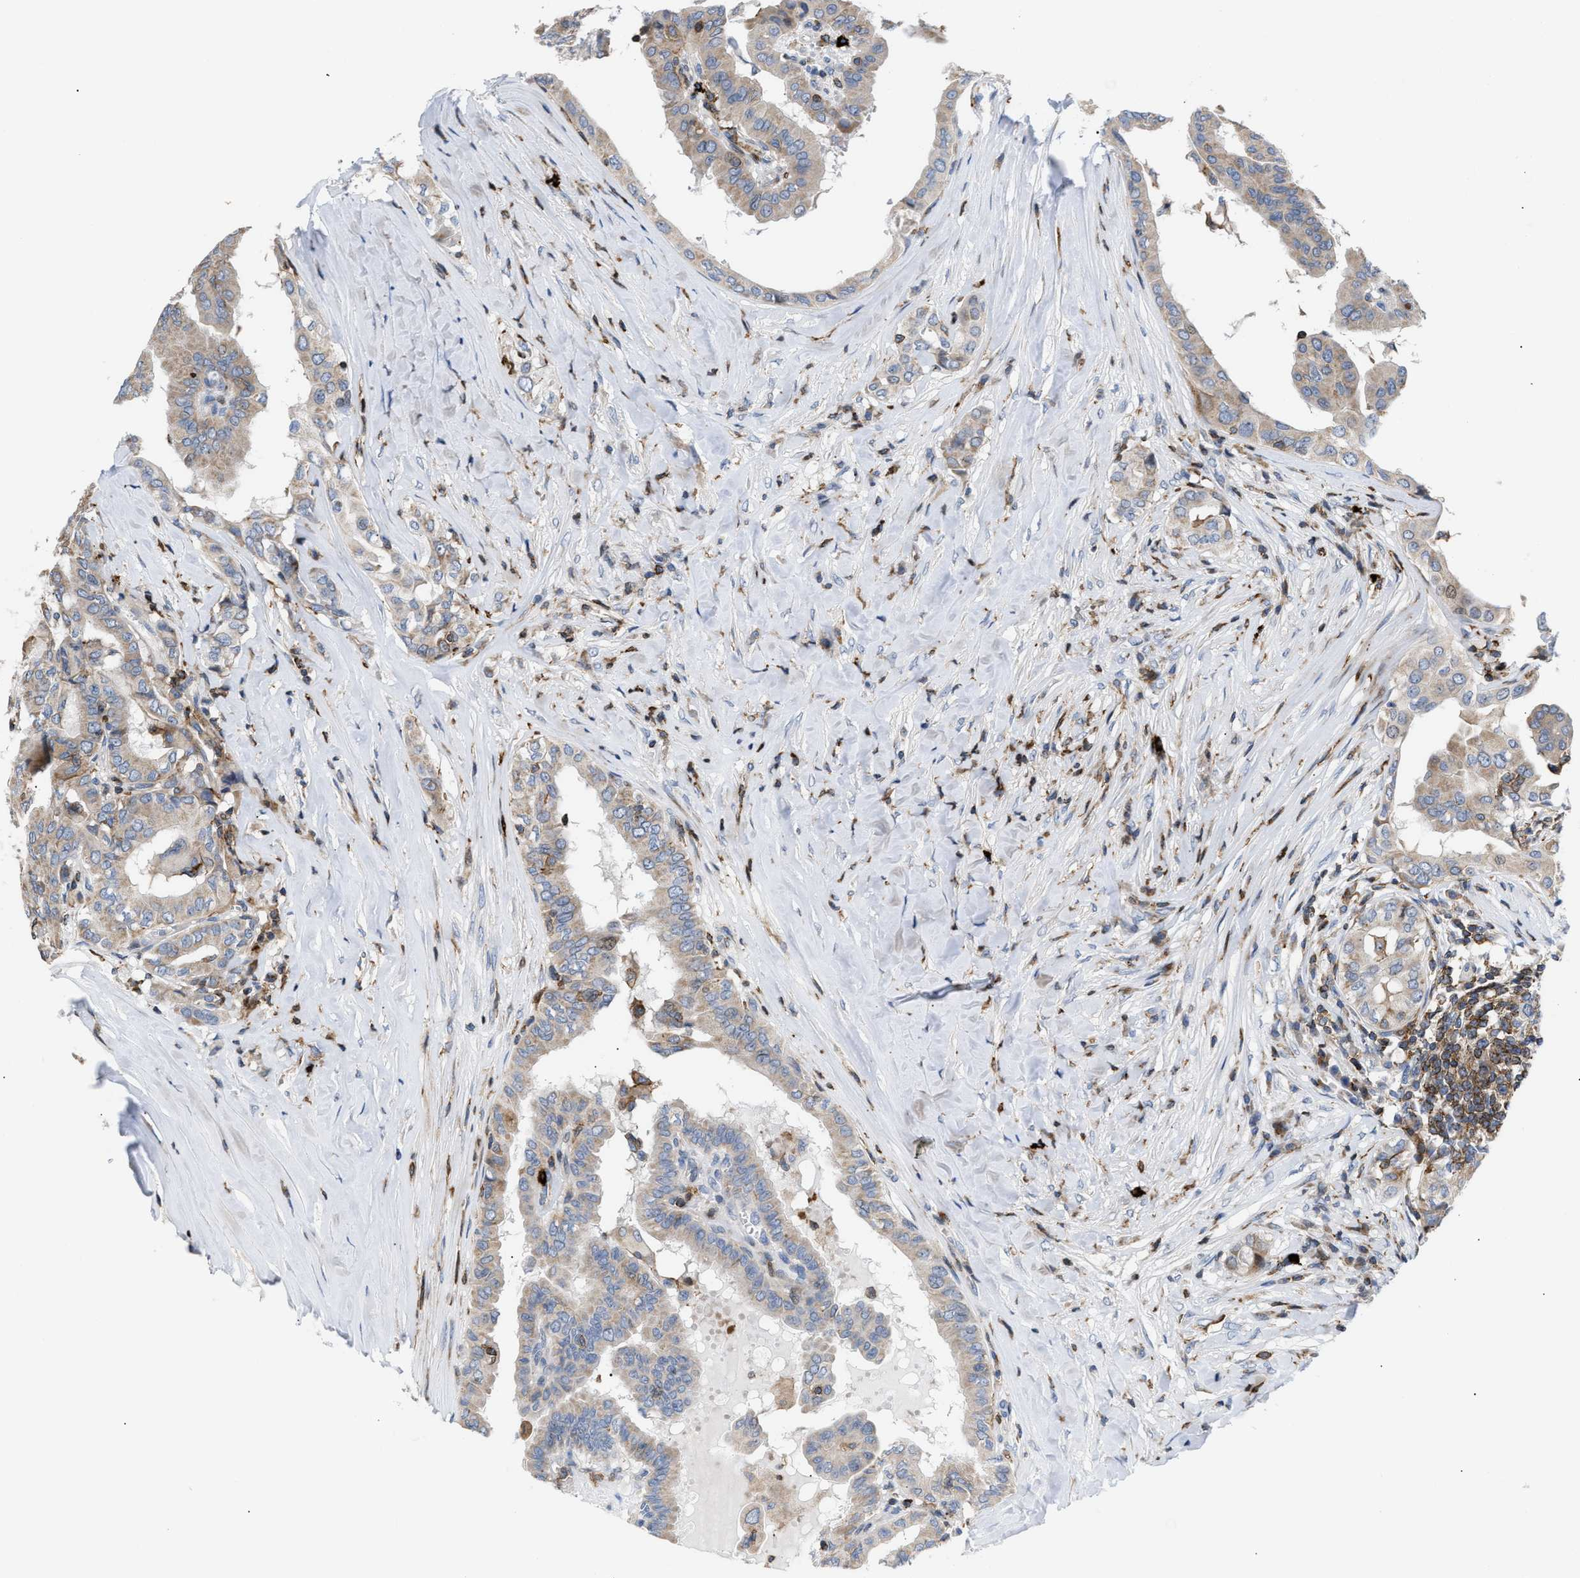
{"staining": {"intensity": "weak", "quantity": ">75%", "location": "cytoplasmic/membranous"}, "tissue": "thyroid cancer", "cell_type": "Tumor cells", "image_type": "cancer", "snomed": [{"axis": "morphology", "description": "Papillary adenocarcinoma, NOS"}, {"axis": "topography", "description": "Thyroid gland"}], "caption": "Brown immunohistochemical staining in papillary adenocarcinoma (thyroid) displays weak cytoplasmic/membranous expression in approximately >75% of tumor cells.", "gene": "ATP9A", "patient": {"sex": "male", "age": 33}}